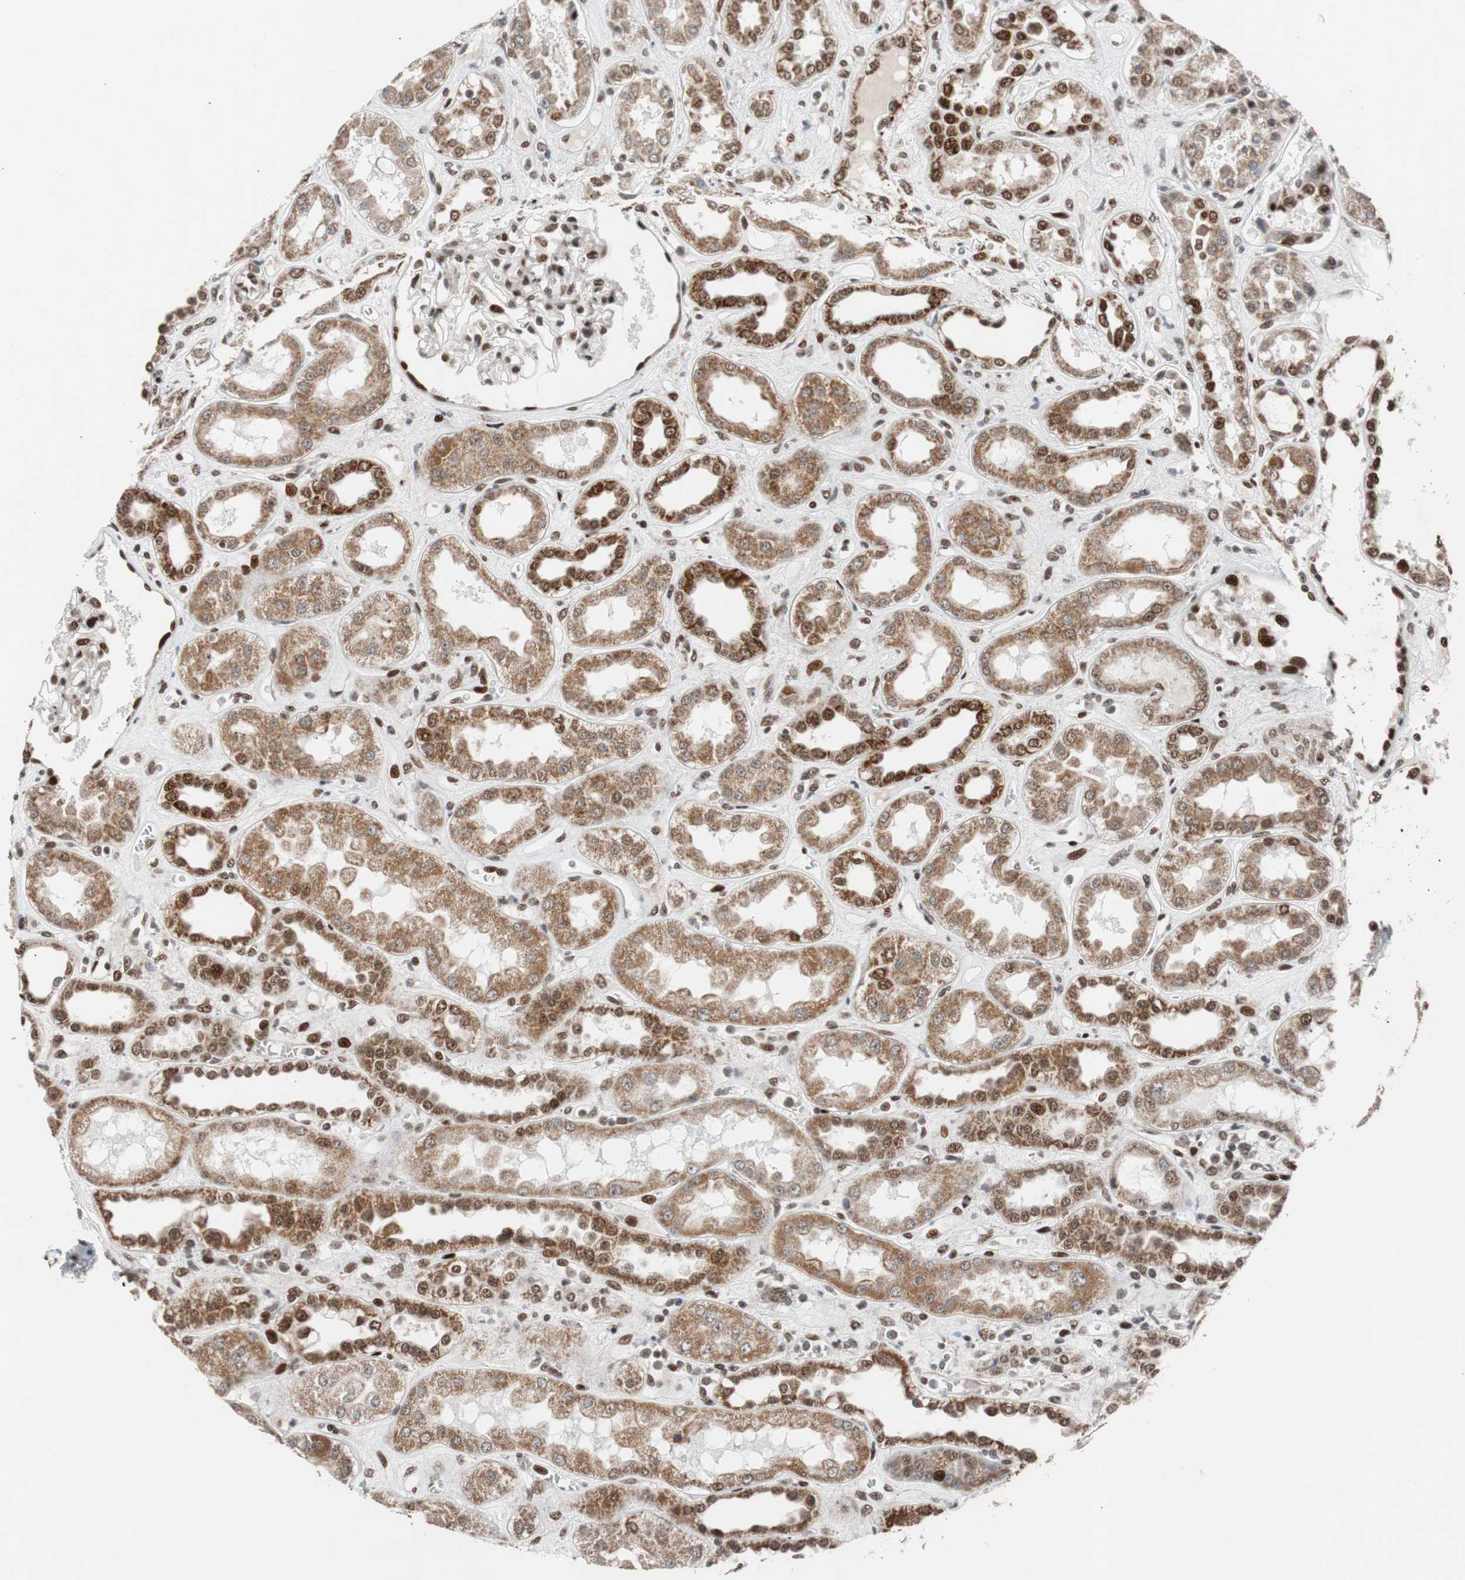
{"staining": {"intensity": "strong", "quantity": "25%-75%", "location": "nuclear"}, "tissue": "kidney", "cell_type": "Cells in glomeruli", "image_type": "normal", "snomed": [{"axis": "morphology", "description": "Normal tissue, NOS"}, {"axis": "topography", "description": "Kidney"}], "caption": "IHC (DAB (3,3'-diaminobenzidine)) staining of benign human kidney reveals strong nuclear protein staining in approximately 25%-75% of cells in glomeruli. The staining is performed using DAB (3,3'-diaminobenzidine) brown chromogen to label protein expression. The nuclei are counter-stained blue using hematoxylin.", "gene": "NBL1", "patient": {"sex": "male", "age": 59}}